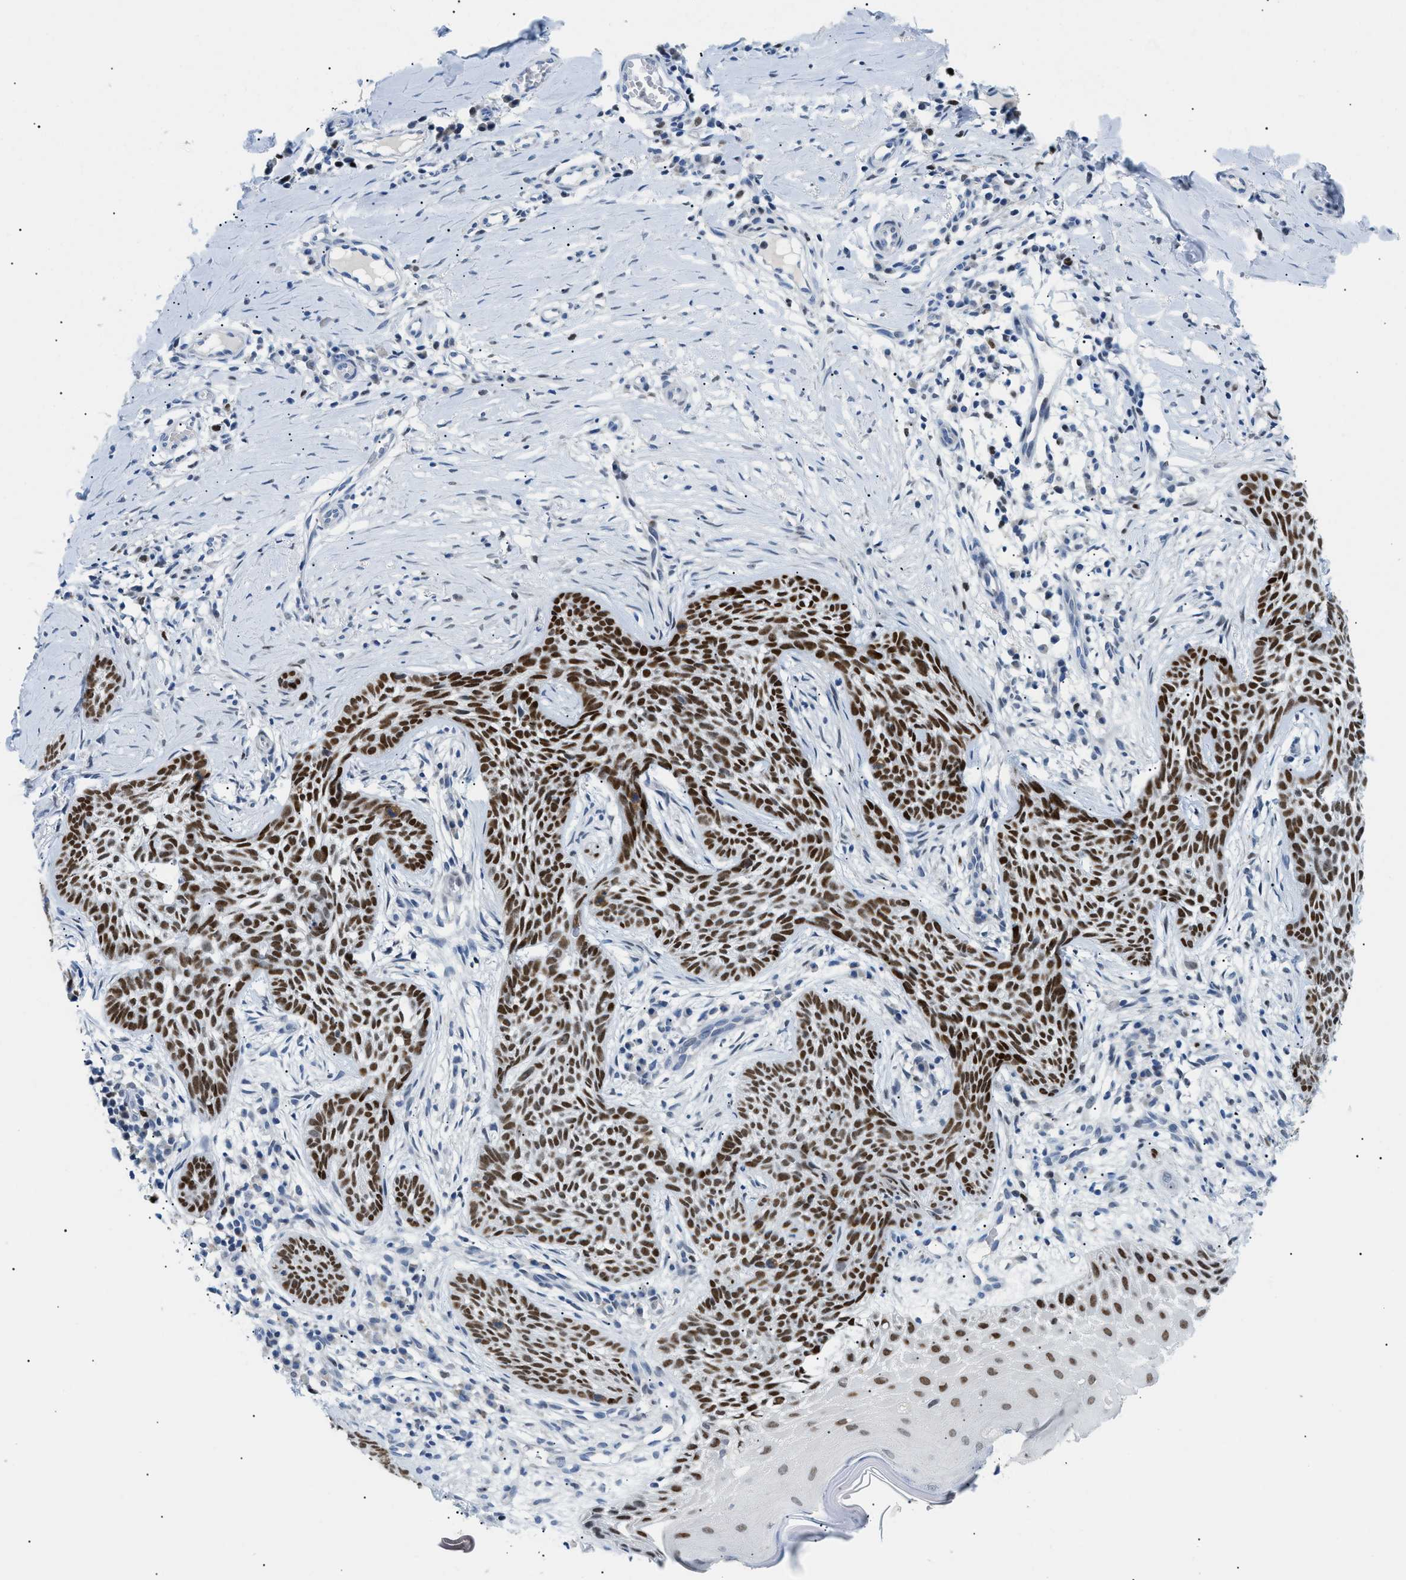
{"staining": {"intensity": "strong", "quantity": ">75%", "location": "nuclear"}, "tissue": "skin cancer", "cell_type": "Tumor cells", "image_type": "cancer", "snomed": [{"axis": "morphology", "description": "Basal cell carcinoma"}, {"axis": "topography", "description": "Skin"}], "caption": "Immunohistochemistry (IHC) histopathology image of neoplastic tissue: skin cancer stained using IHC reveals high levels of strong protein expression localized specifically in the nuclear of tumor cells, appearing as a nuclear brown color.", "gene": "SMARCC1", "patient": {"sex": "female", "age": 59}}